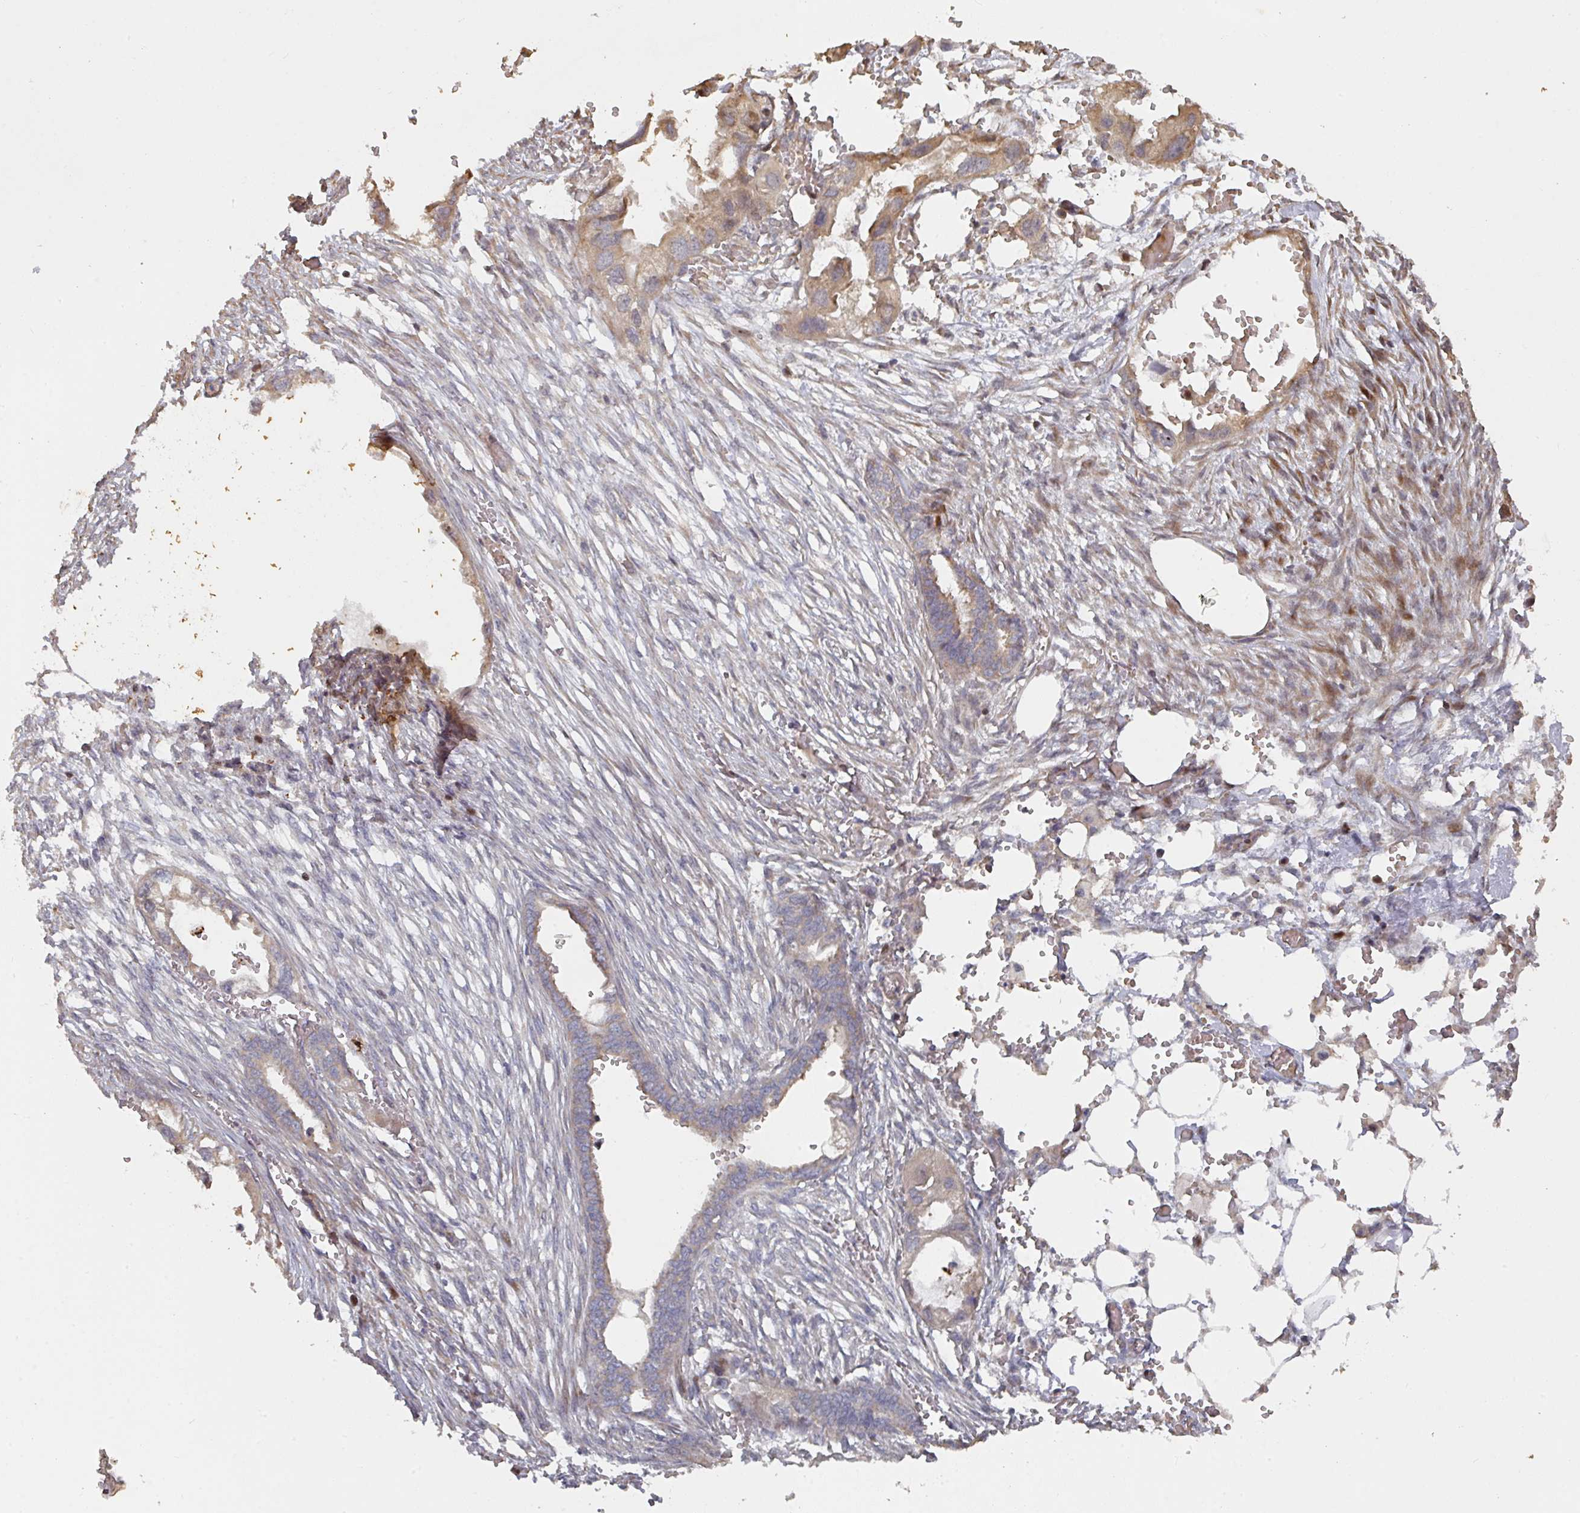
{"staining": {"intensity": "moderate", "quantity": "<25%", "location": "cytoplasmic/membranous"}, "tissue": "endometrial cancer", "cell_type": "Tumor cells", "image_type": "cancer", "snomed": [{"axis": "morphology", "description": "Adenocarcinoma, NOS"}, {"axis": "morphology", "description": "Adenocarcinoma, metastatic, NOS"}, {"axis": "topography", "description": "Adipose tissue"}, {"axis": "topography", "description": "Endometrium"}], "caption": "High-power microscopy captured an IHC micrograph of endometrial cancer (metastatic adenocarcinoma), revealing moderate cytoplasmic/membranous expression in approximately <25% of tumor cells.", "gene": "CA7", "patient": {"sex": "female", "age": 67}}